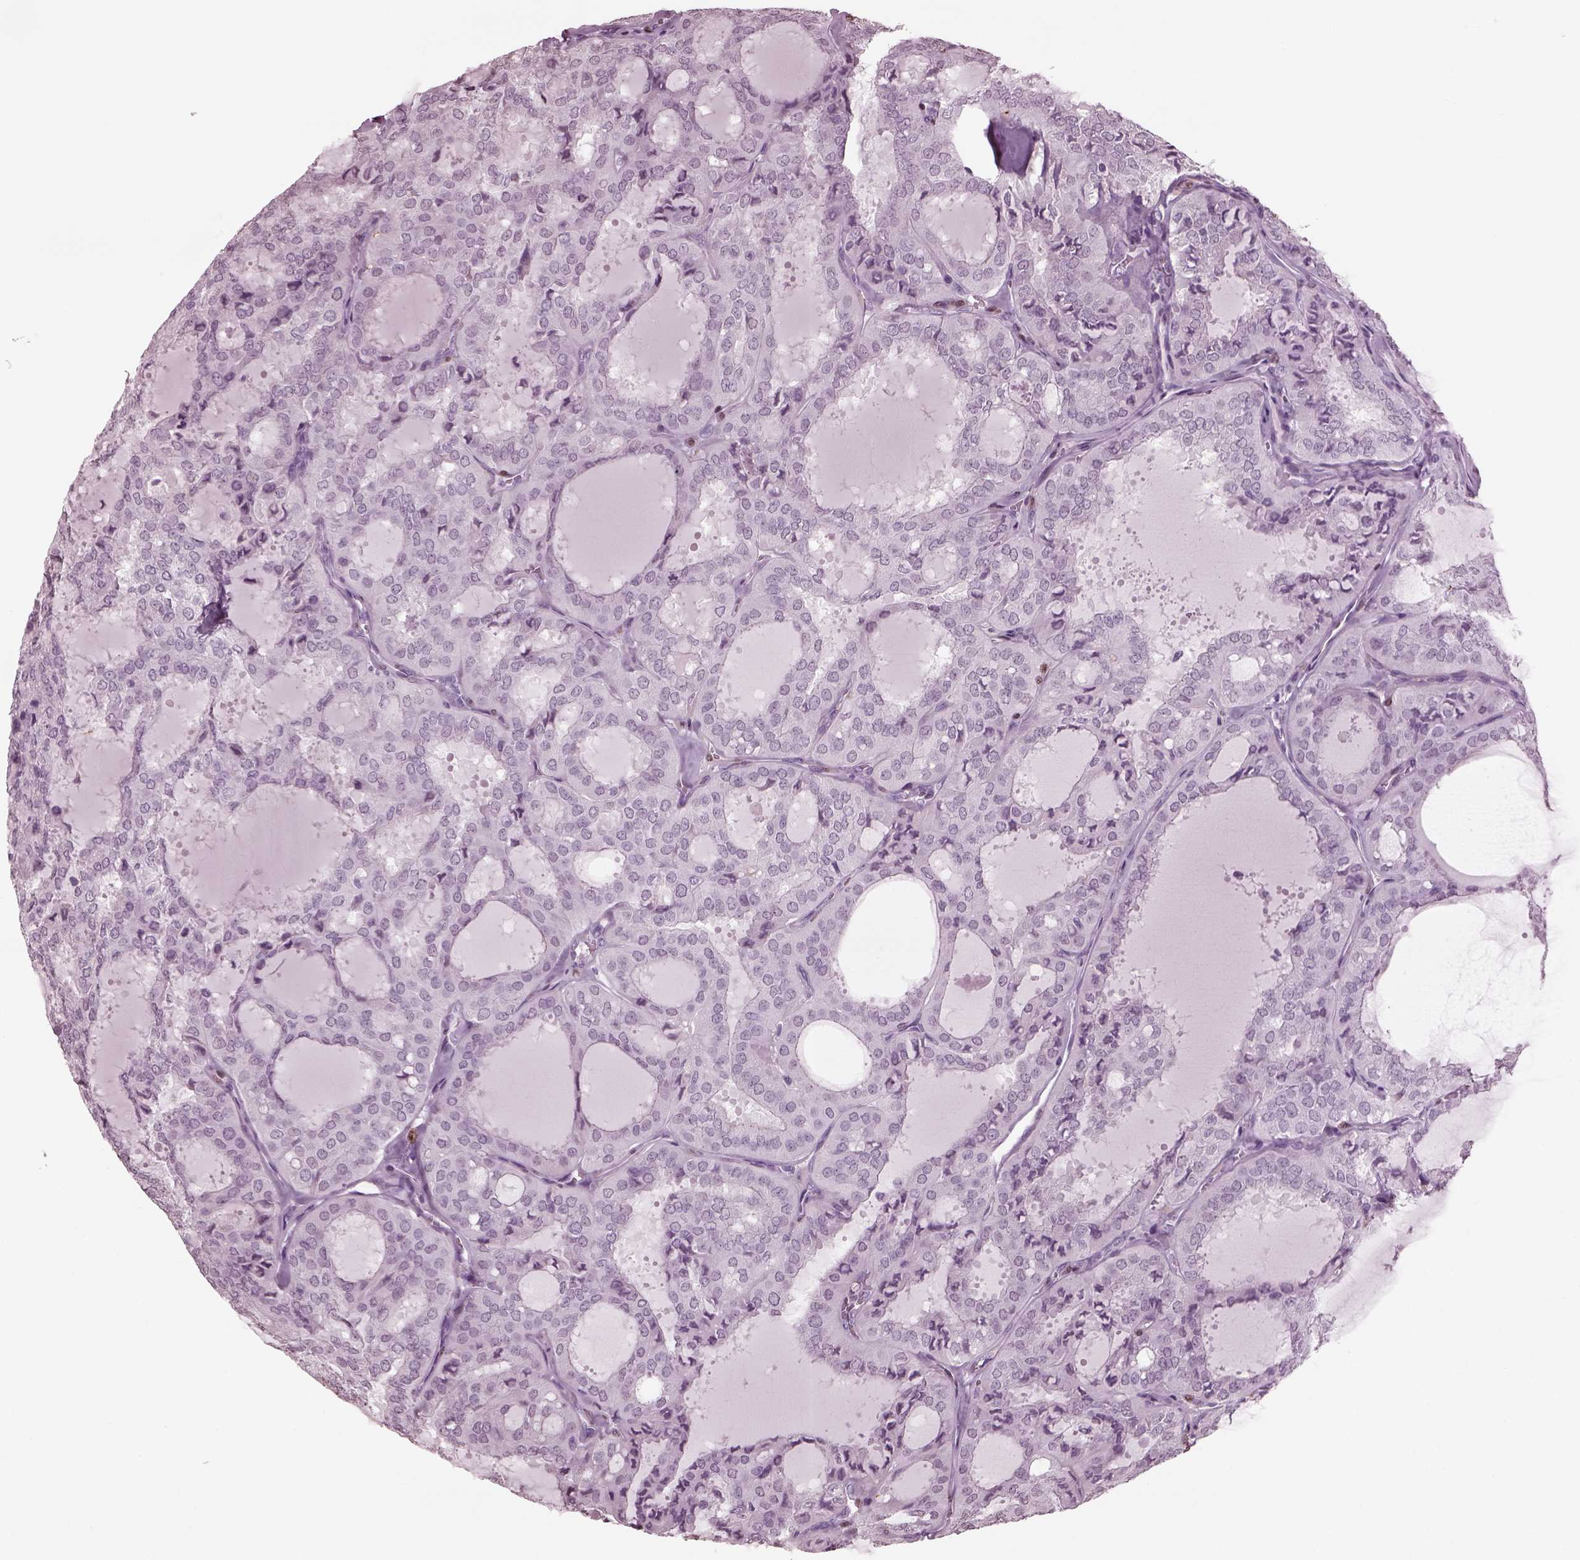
{"staining": {"intensity": "negative", "quantity": "none", "location": "none"}, "tissue": "thyroid cancer", "cell_type": "Tumor cells", "image_type": "cancer", "snomed": [{"axis": "morphology", "description": "Follicular adenoma carcinoma, NOS"}, {"axis": "topography", "description": "Thyroid gland"}], "caption": "A histopathology image of human thyroid cancer (follicular adenoma carcinoma) is negative for staining in tumor cells.", "gene": "TPPP2", "patient": {"sex": "male", "age": 75}}